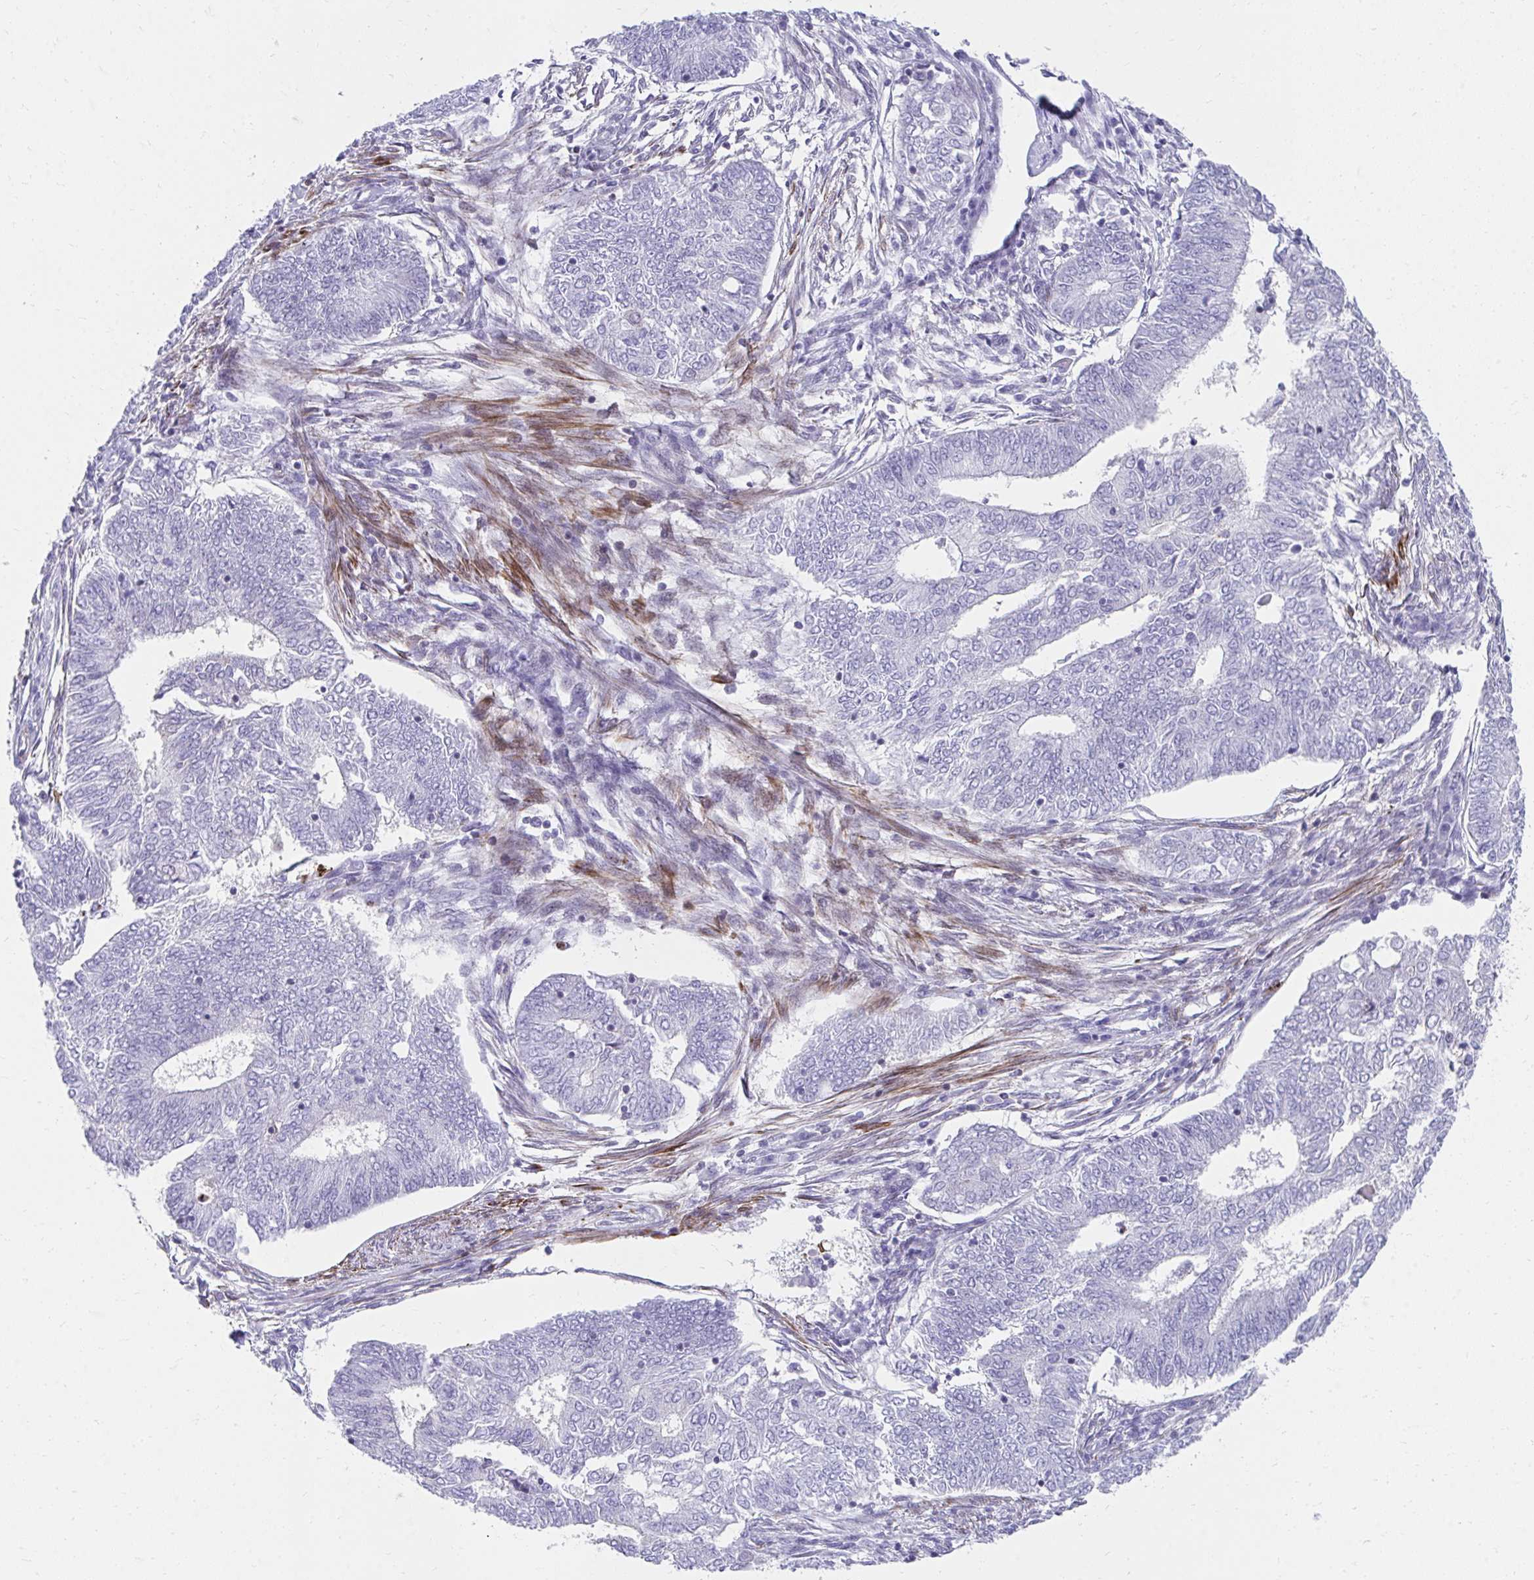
{"staining": {"intensity": "negative", "quantity": "none", "location": "none"}, "tissue": "endometrial cancer", "cell_type": "Tumor cells", "image_type": "cancer", "snomed": [{"axis": "morphology", "description": "Adenocarcinoma, NOS"}, {"axis": "topography", "description": "Endometrium"}], "caption": "Endometrial cancer was stained to show a protein in brown. There is no significant expression in tumor cells. Brightfield microscopy of immunohistochemistry stained with DAB (3,3'-diaminobenzidine) (brown) and hematoxylin (blue), captured at high magnification.", "gene": "CSTB", "patient": {"sex": "female", "age": 62}}